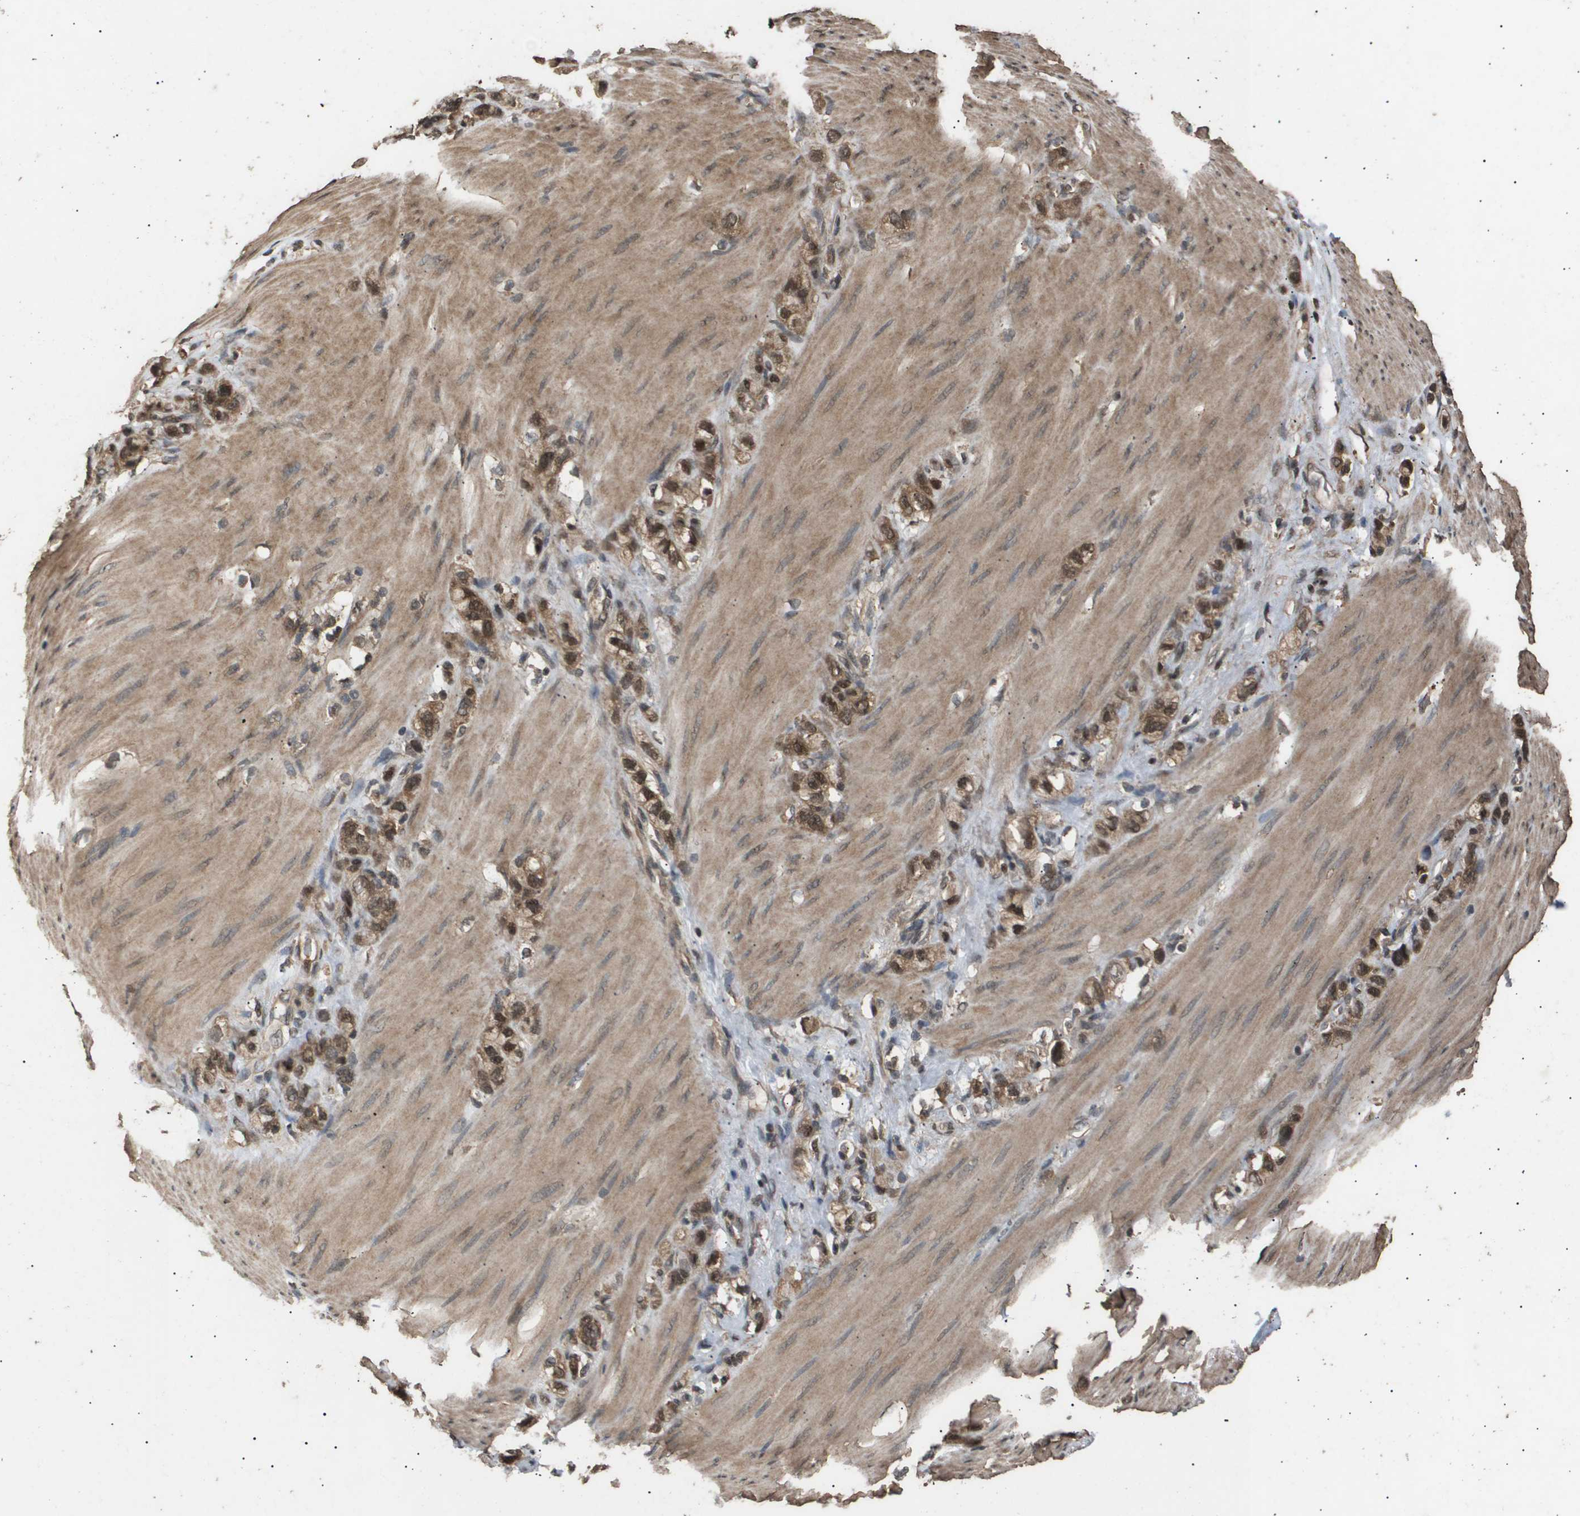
{"staining": {"intensity": "moderate", "quantity": ">75%", "location": "cytoplasmic/membranous,nuclear"}, "tissue": "stomach cancer", "cell_type": "Tumor cells", "image_type": "cancer", "snomed": [{"axis": "morphology", "description": "Normal tissue, NOS"}, {"axis": "morphology", "description": "Adenocarcinoma, NOS"}, {"axis": "morphology", "description": "Adenocarcinoma, High grade"}, {"axis": "topography", "description": "Stomach, upper"}, {"axis": "topography", "description": "Stomach"}], "caption": "Human stomach cancer (high-grade adenocarcinoma) stained for a protein (brown) shows moderate cytoplasmic/membranous and nuclear positive positivity in about >75% of tumor cells.", "gene": "ING1", "patient": {"sex": "female", "age": 65}}